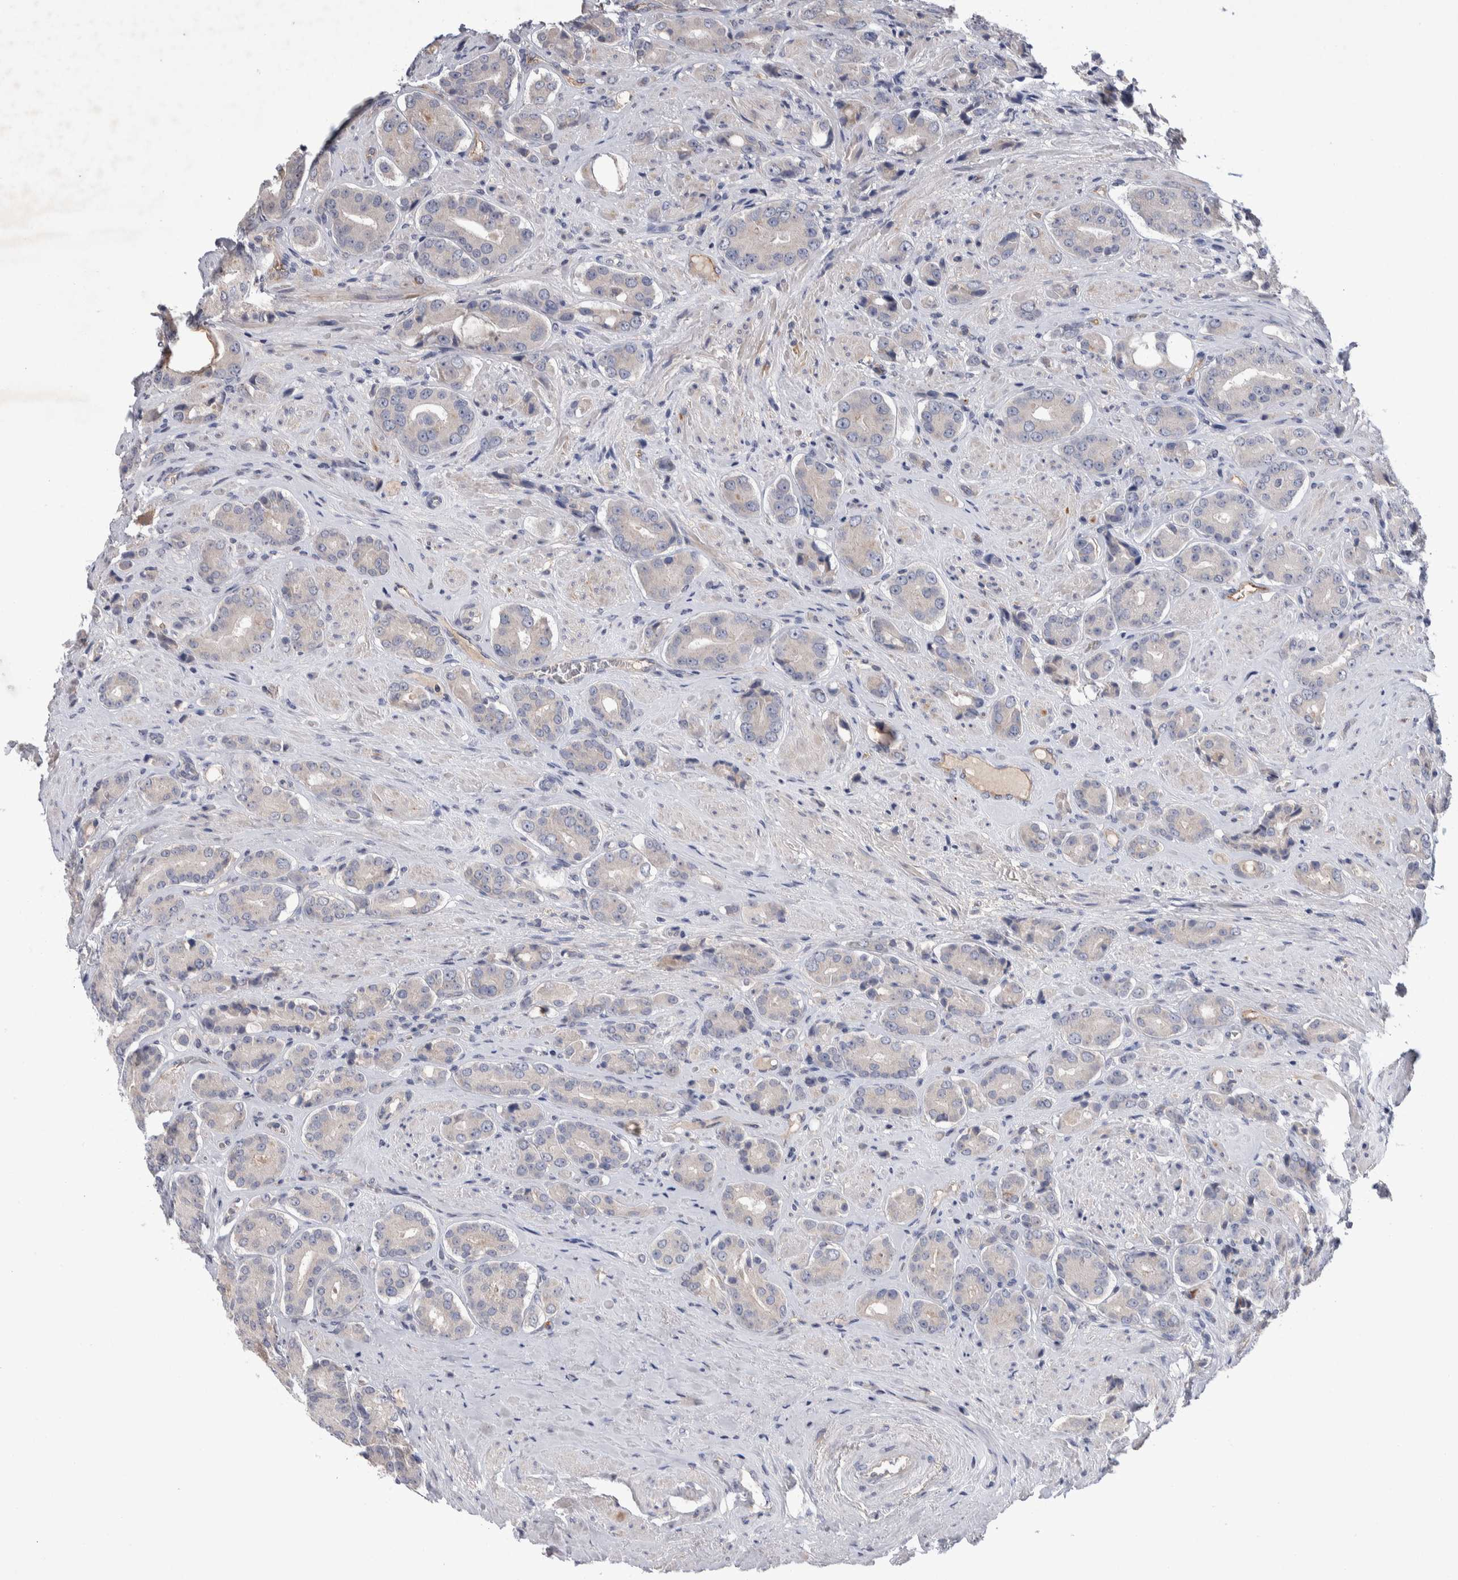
{"staining": {"intensity": "negative", "quantity": "none", "location": "none"}, "tissue": "prostate cancer", "cell_type": "Tumor cells", "image_type": "cancer", "snomed": [{"axis": "morphology", "description": "Adenocarcinoma, High grade"}, {"axis": "topography", "description": "Prostate"}], "caption": "Tumor cells show no significant expression in prostate cancer (adenocarcinoma (high-grade)).", "gene": "CEP131", "patient": {"sex": "male", "age": 71}}